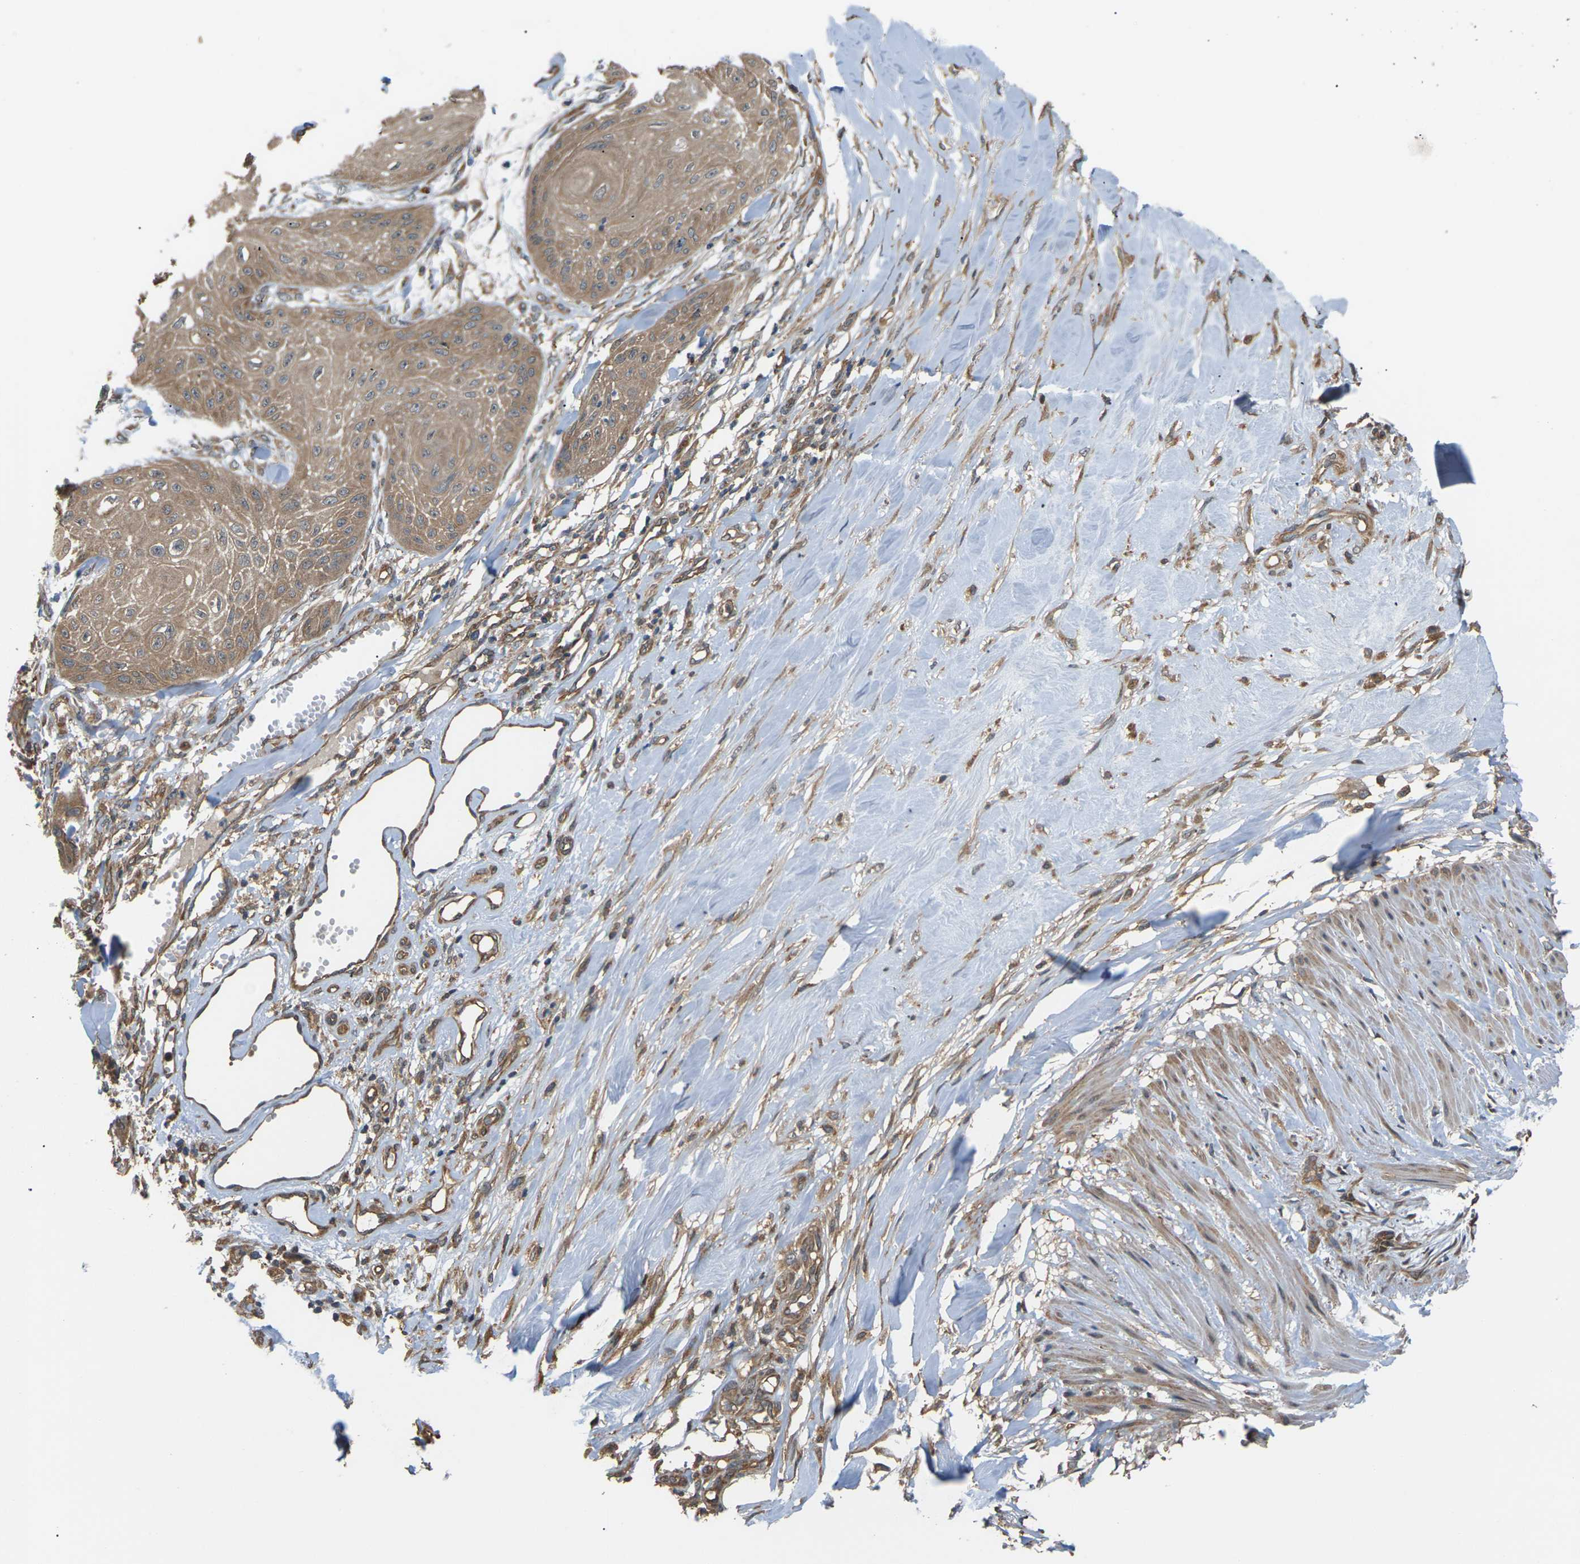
{"staining": {"intensity": "moderate", "quantity": ">75%", "location": "cytoplasmic/membranous"}, "tissue": "skin cancer", "cell_type": "Tumor cells", "image_type": "cancer", "snomed": [{"axis": "morphology", "description": "Squamous cell carcinoma, NOS"}, {"axis": "topography", "description": "Skin"}], "caption": "DAB (3,3'-diaminobenzidine) immunohistochemical staining of skin cancer displays moderate cytoplasmic/membranous protein staining in approximately >75% of tumor cells.", "gene": "NRAS", "patient": {"sex": "male", "age": 74}}